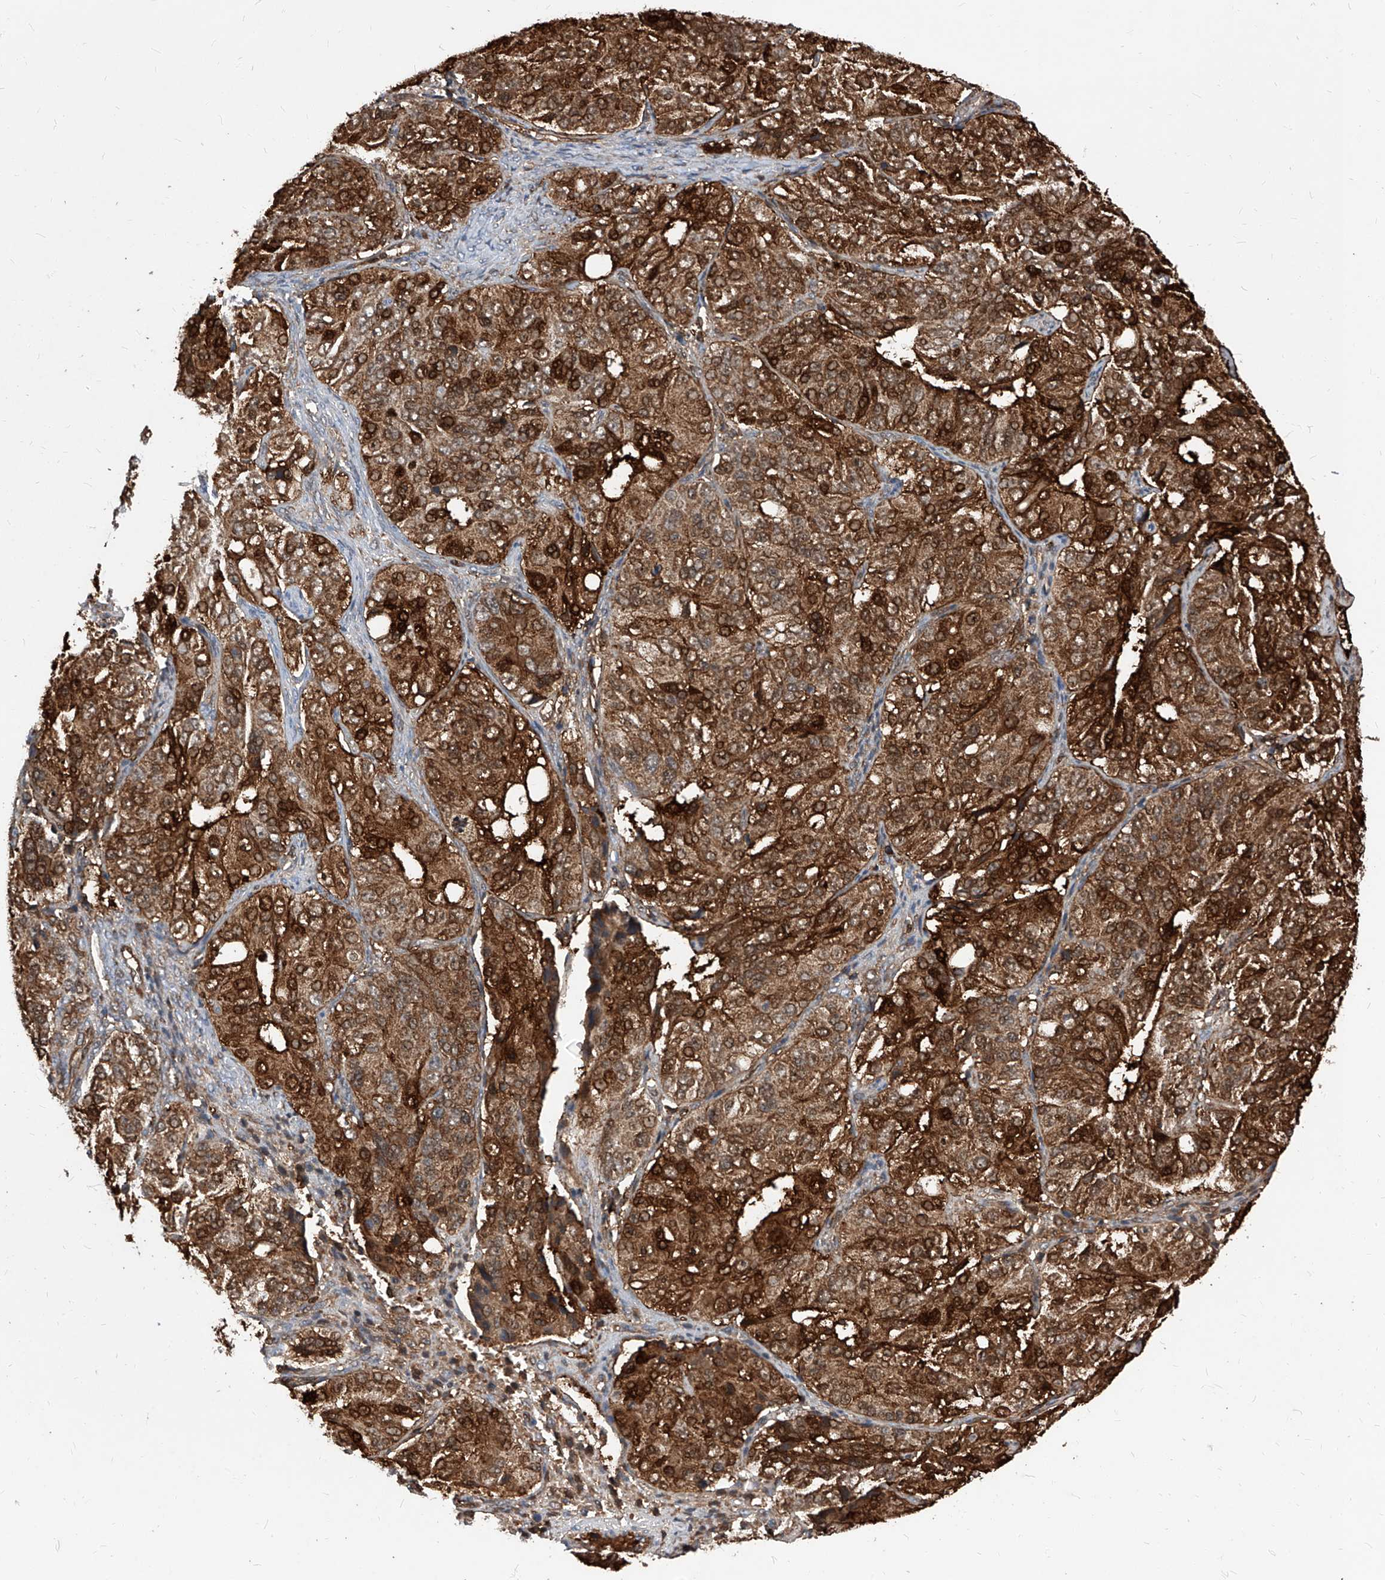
{"staining": {"intensity": "strong", "quantity": "25%-75%", "location": "cytoplasmic/membranous"}, "tissue": "ovarian cancer", "cell_type": "Tumor cells", "image_type": "cancer", "snomed": [{"axis": "morphology", "description": "Carcinoma, endometroid"}, {"axis": "topography", "description": "Ovary"}], "caption": "An image showing strong cytoplasmic/membranous staining in approximately 25%-75% of tumor cells in ovarian endometroid carcinoma, as visualized by brown immunohistochemical staining.", "gene": "ABRACL", "patient": {"sex": "female", "age": 51}}